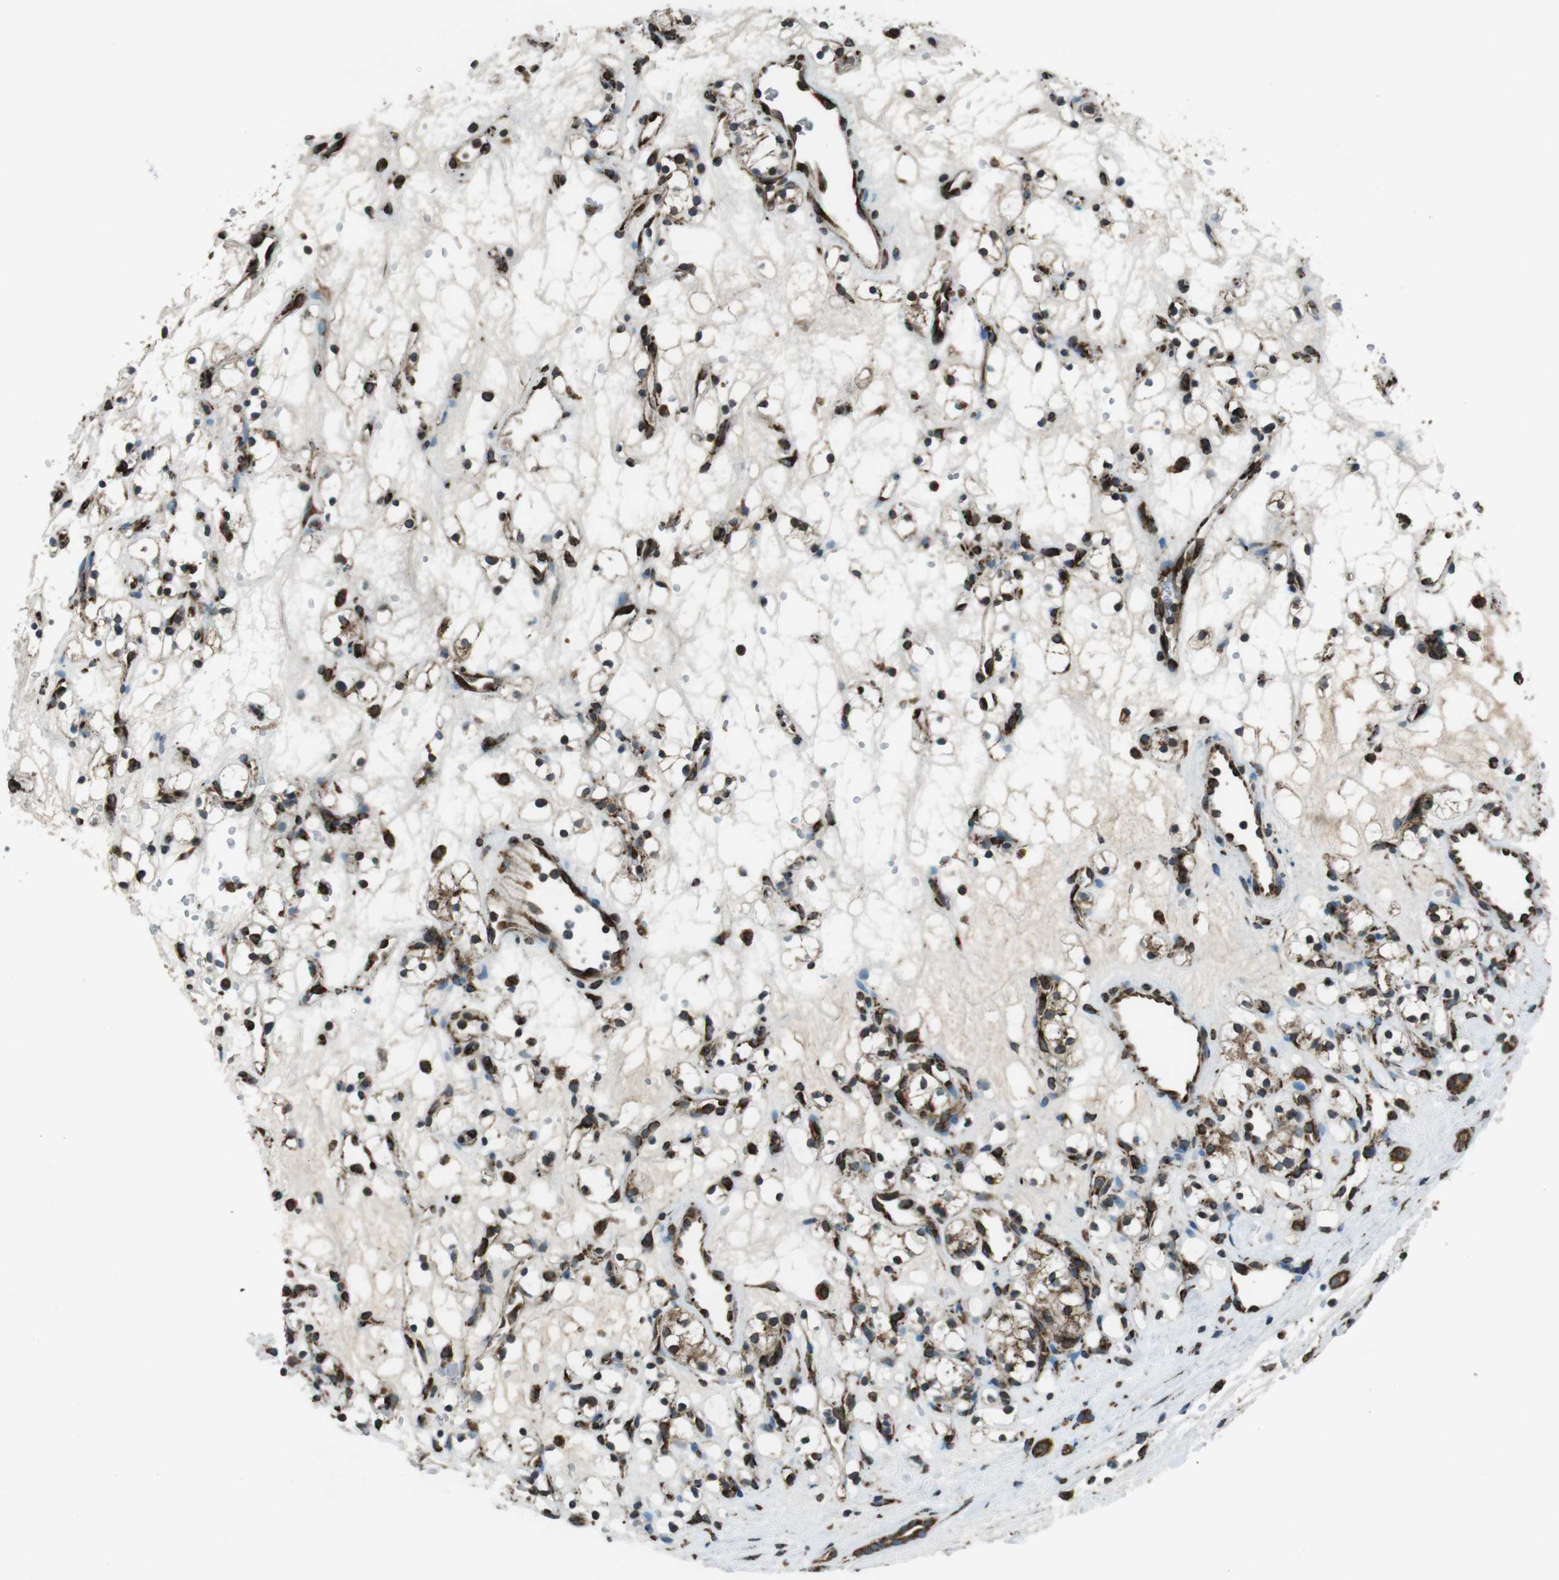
{"staining": {"intensity": "strong", "quantity": ">75%", "location": "cytoplasmic/membranous,nuclear"}, "tissue": "renal cancer", "cell_type": "Tumor cells", "image_type": "cancer", "snomed": [{"axis": "morphology", "description": "Adenocarcinoma, NOS"}, {"axis": "topography", "description": "Kidney"}], "caption": "Brown immunohistochemical staining in human renal adenocarcinoma demonstrates strong cytoplasmic/membranous and nuclear expression in about >75% of tumor cells.", "gene": "KTN1", "patient": {"sex": "female", "age": 60}}